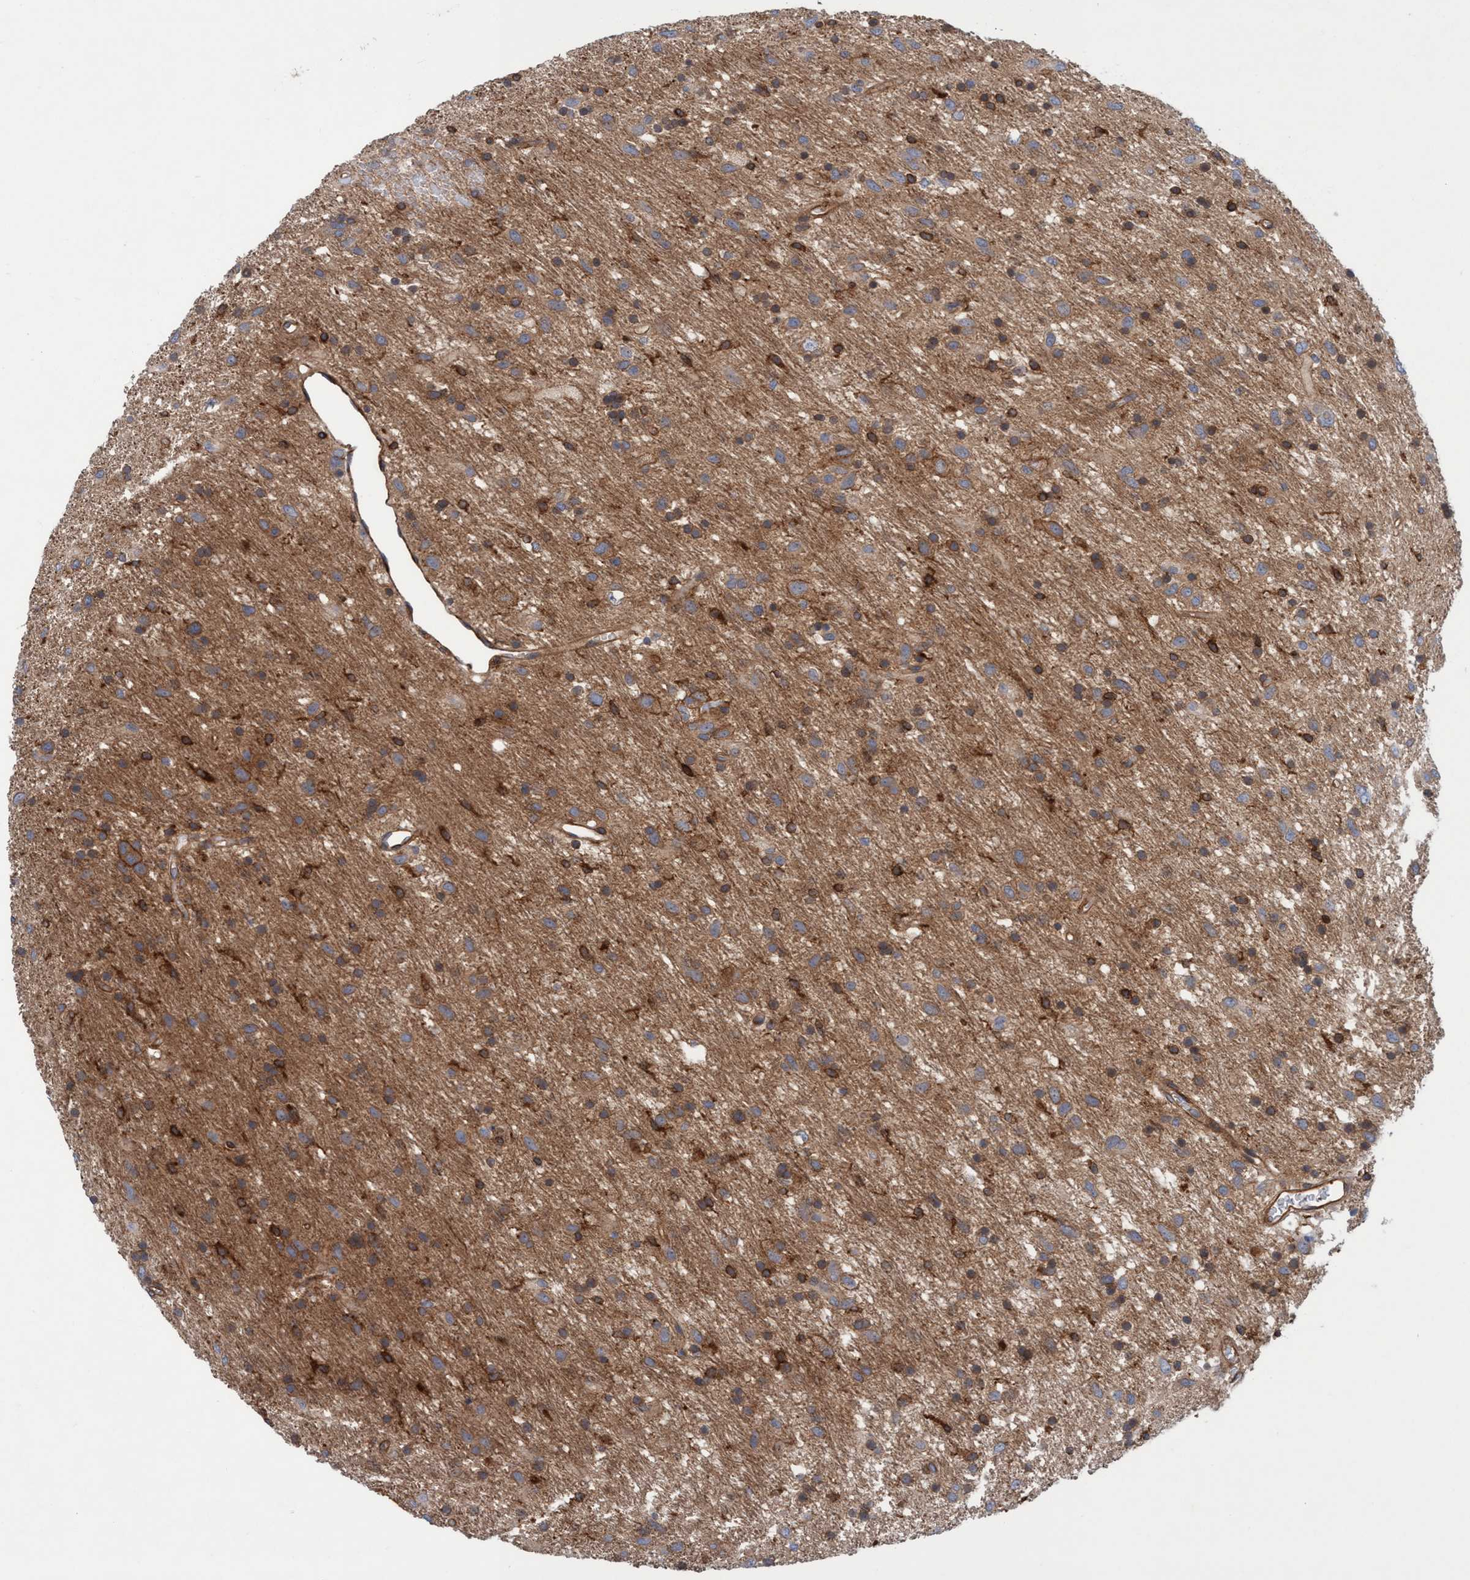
{"staining": {"intensity": "moderate", "quantity": "<25%", "location": "cytoplasmic/membranous"}, "tissue": "glioma", "cell_type": "Tumor cells", "image_type": "cancer", "snomed": [{"axis": "morphology", "description": "Glioma, malignant, Low grade"}, {"axis": "topography", "description": "Brain"}], "caption": "An immunohistochemistry photomicrograph of tumor tissue is shown. Protein staining in brown labels moderate cytoplasmic/membranous positivity in glioma within tumor cells.", "gene": "SPECC1", "patient": {"sex": "male", "age": 77}}